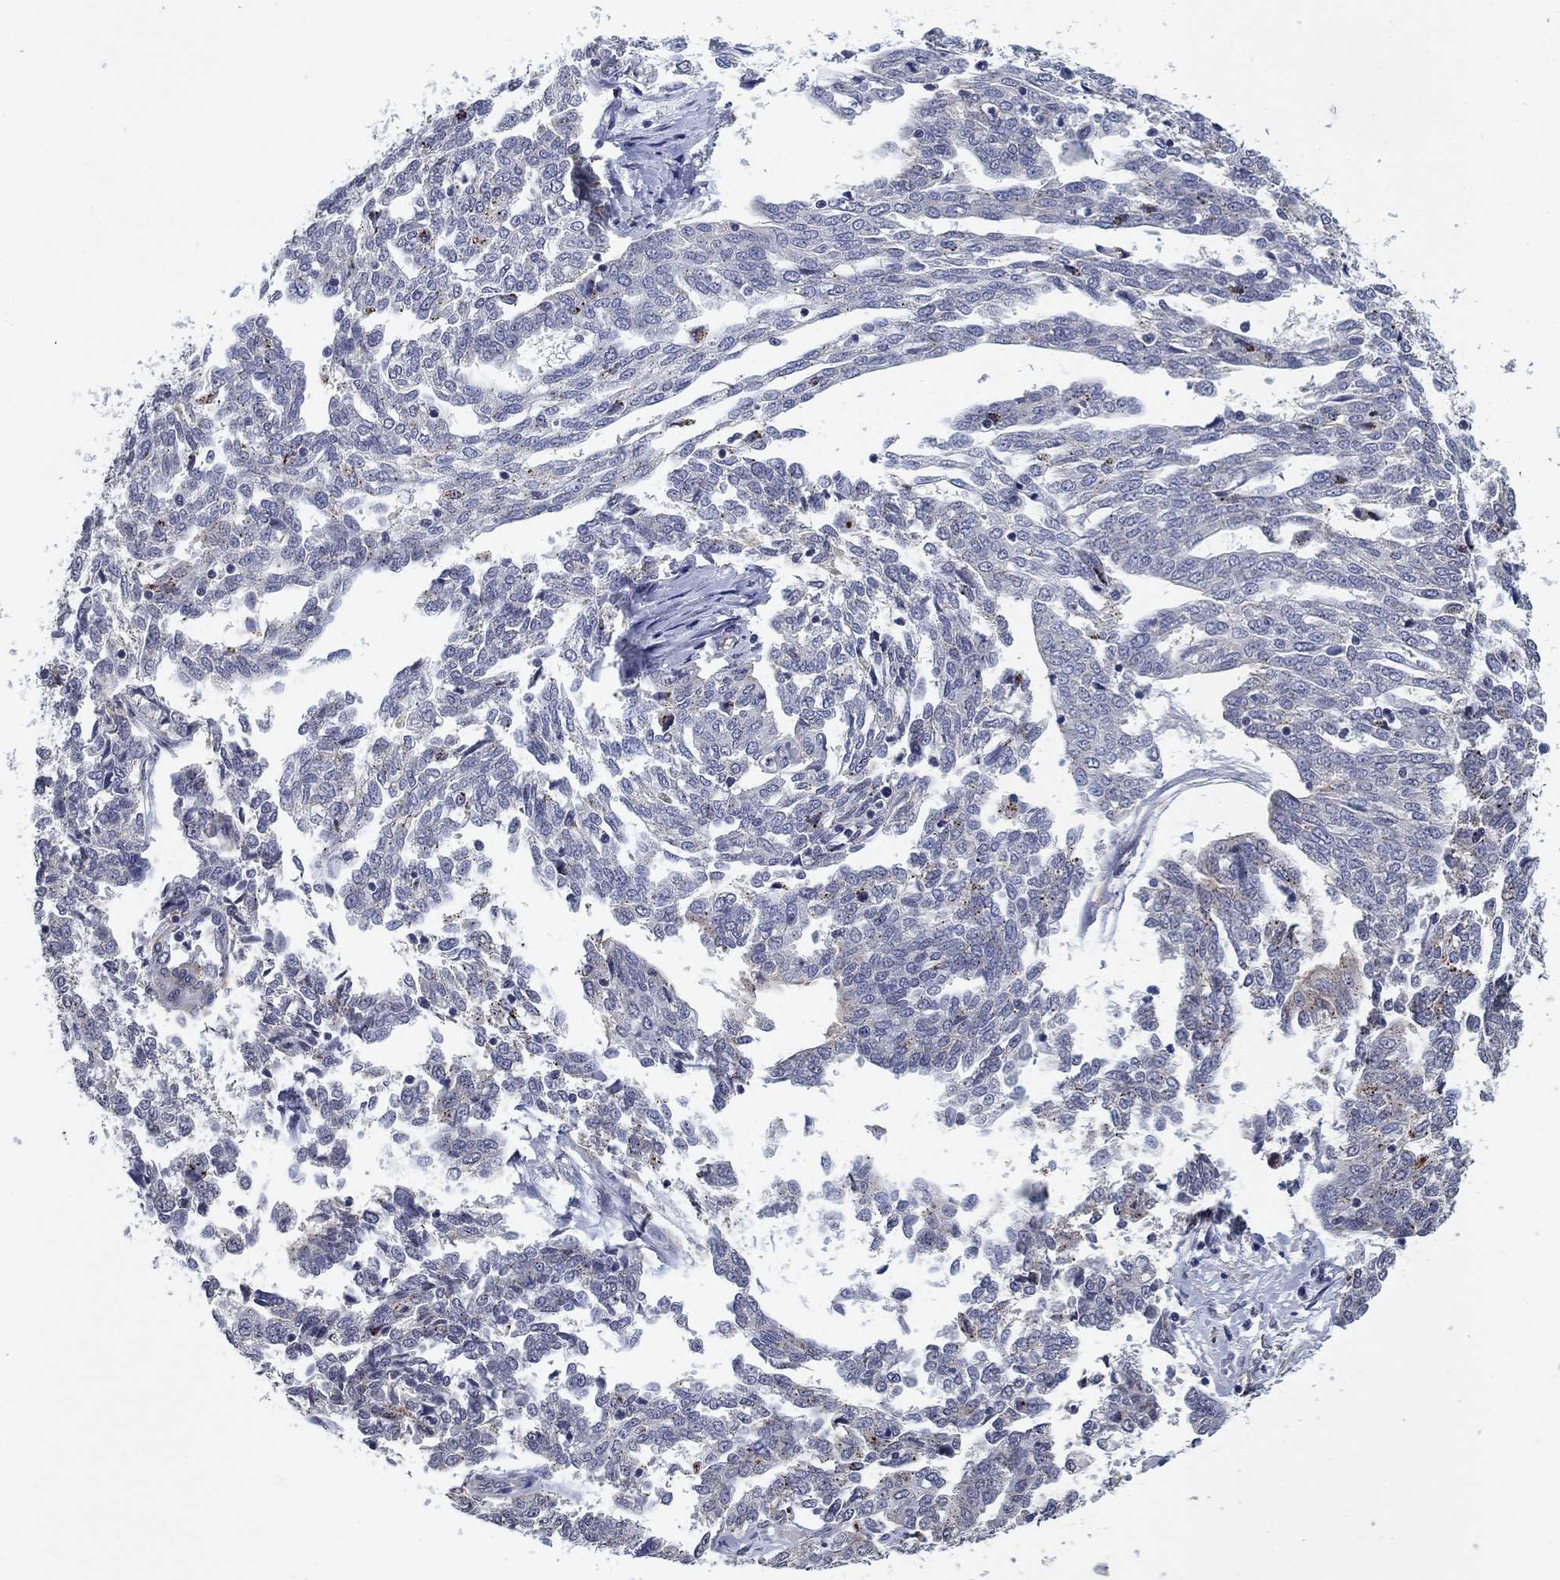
{"staining": {"intensity": "negative", "quantity": "none", "location": "none"}, "tissue": "ovarian cancer", "cell_type": "Tumor cells", "image_type": "cancer", "snomed": [{"axis": "morphology", "description": "Cystadenocarcinoma, serous, NOS"}, {"axis": "topography", "description": "Ovary"}], "caption": "The micrograph reveals no significant expression in tumor cells of serous cystadenocarcinoma (ovarian).", "gene": "OTUB2", "patient": {"sex": "female", "age": 67}}